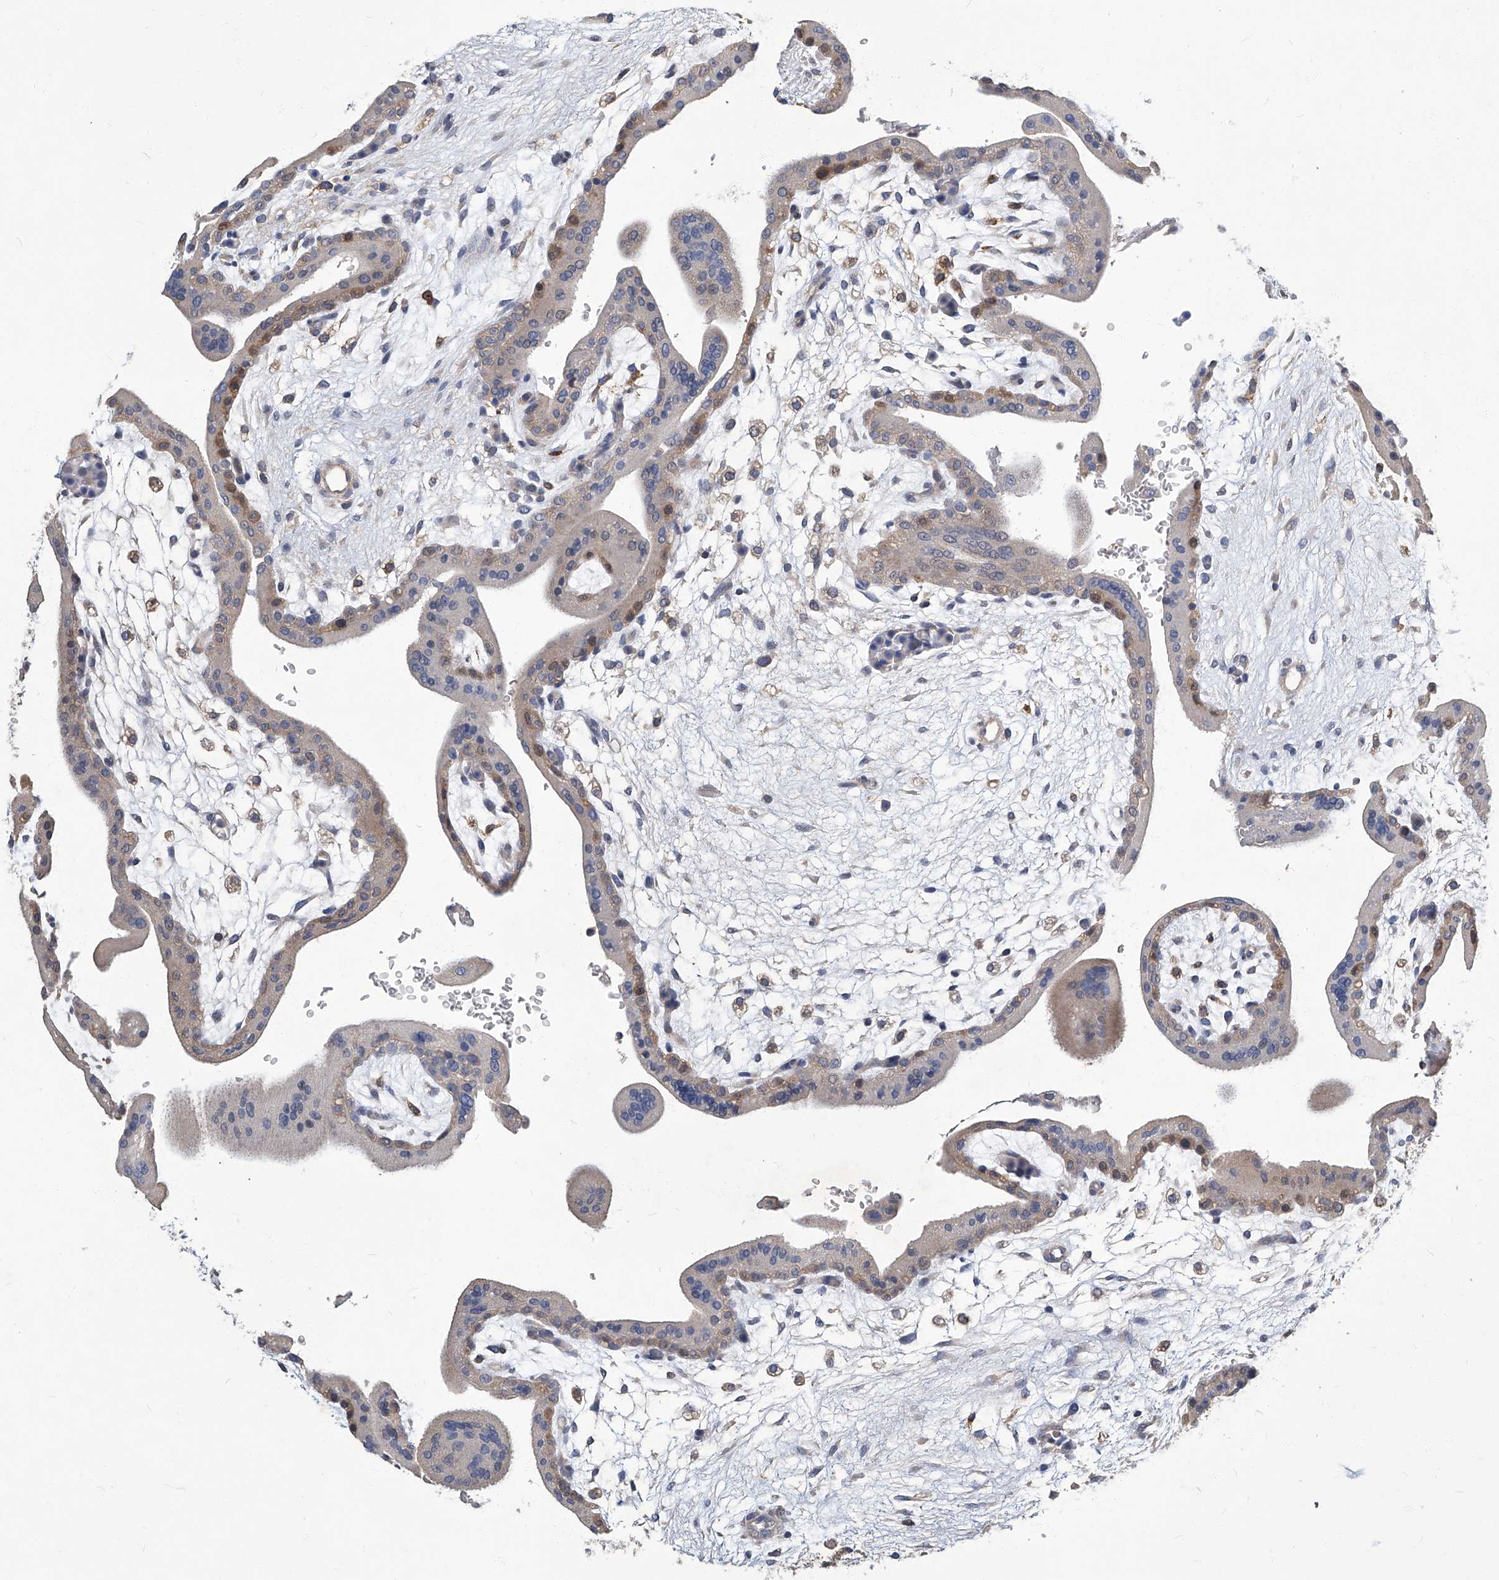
{"staining": {"intensity": "weak", "quantity": "<25%", "location": "cytoplasmic/membranous"}, "tissue": "placenta", "cell_type": "Trophoblastic cells", "image_type": "normal", "snomed": [{"axis": "morphology", "description": "Normal tissue, NOS"}, {"axis": "topography", "description": "Placenta"}], "caption": "Immunohistochemistry image of unremarkable placenta: human placenta stained with DAB (3,3'-diaminobenzidine) shows no significant protein staining in trophoblastic cells. (Brightfield microscopy of DAB (3,3'-diaminobenzidine) IHC at high magnification).", "gene": "TGFBR1", "patient": {"sex": "female", "age": 35}}